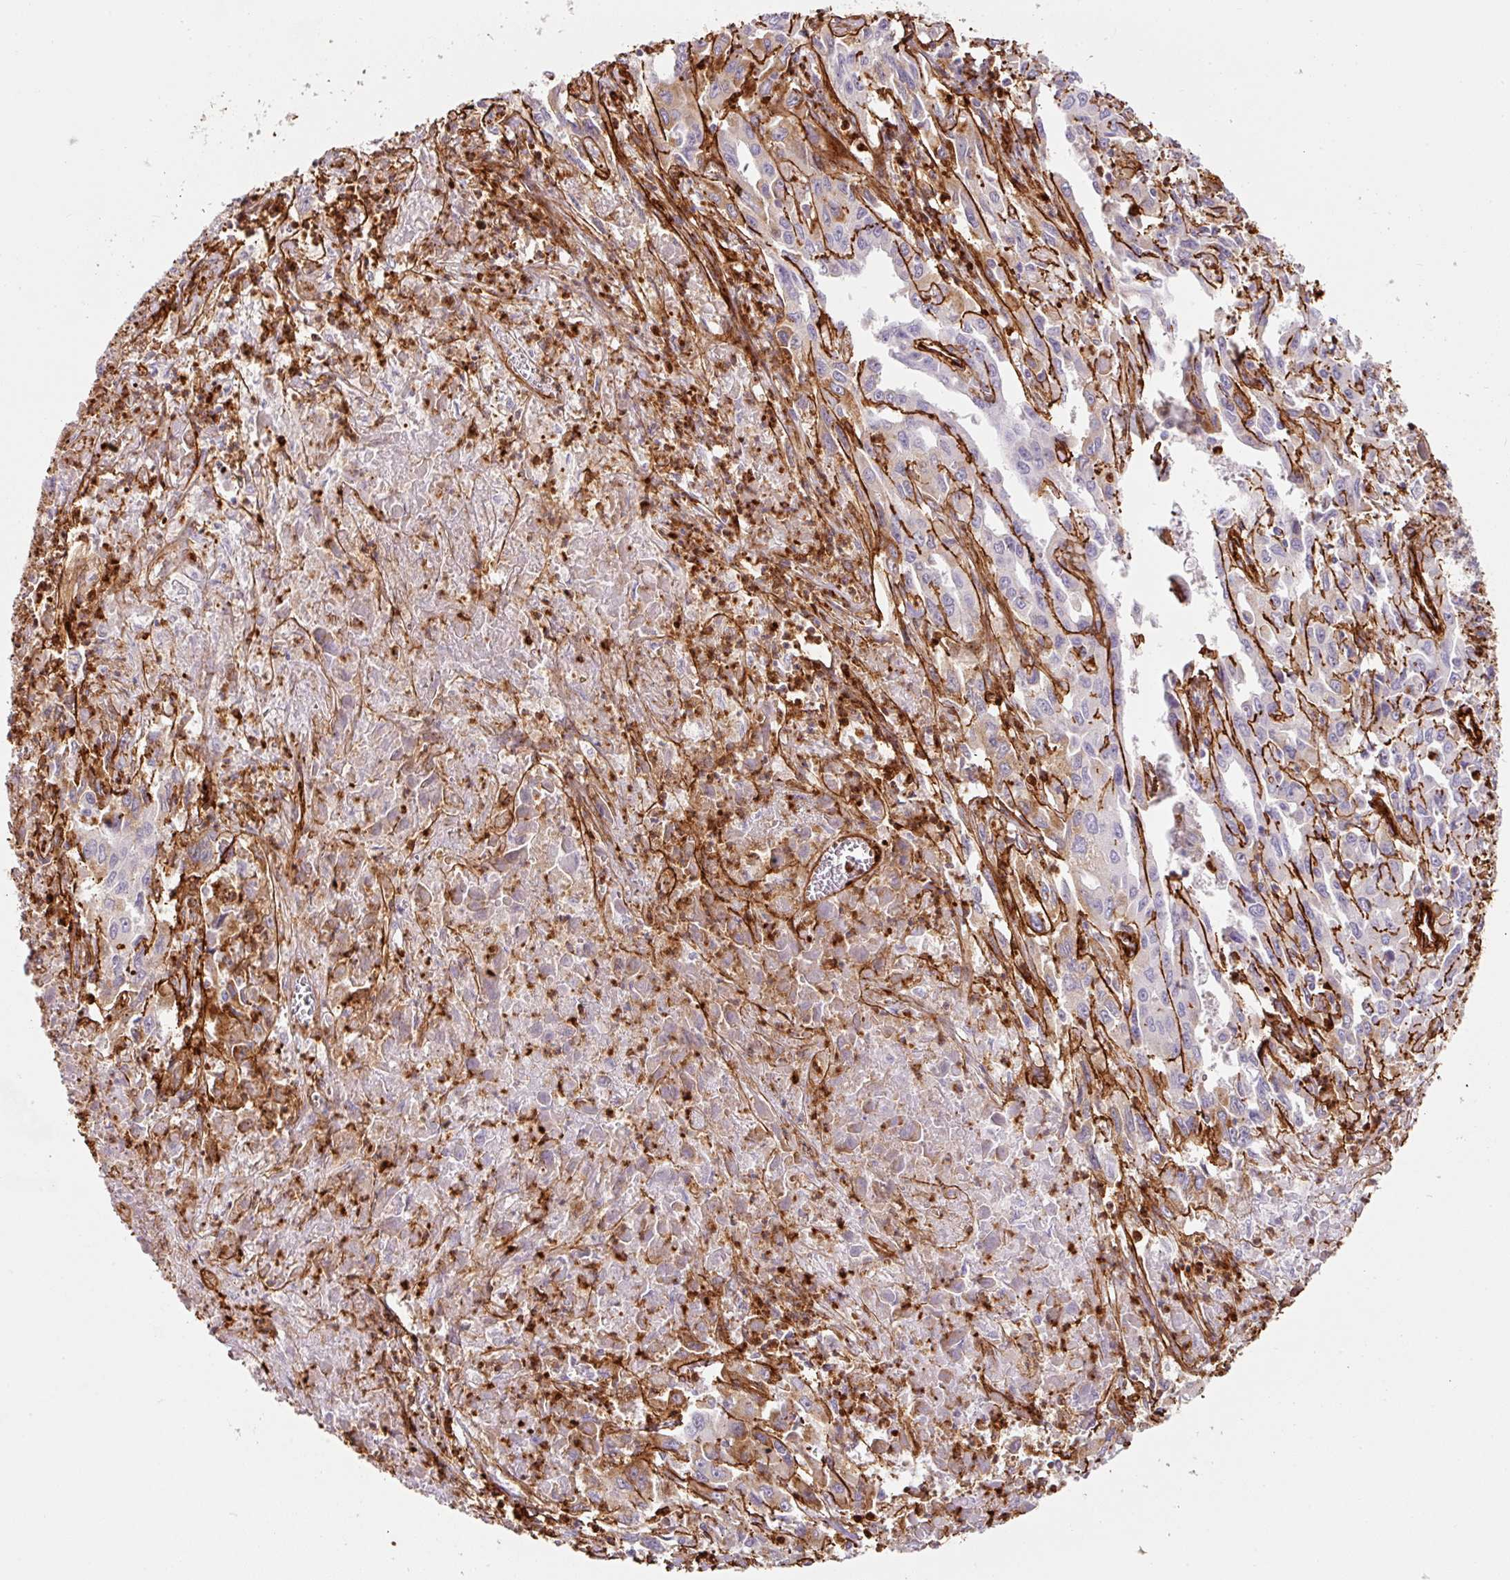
{"staining": {"intensity": "moderate", "quantity": "<25%", "location": "cytoplasmic/membranous"}, "tissue": "liver cancer", "cell_type": "Tumor cells", "image_type": "cancer", "snomed": [{"axis": "morphology", "description": "Carcinoma, Hepatocellular, NOS"}, {"axis": "topography", "description": "Liver"}], "caption": "Tumor cells display low levels of moderate cytoplasmic/membranous positivity in about <25% of cells in human hepatocellular carcinoma (liver).", "gene": "LOXL4", "patient": {"sex": "male", "age": 63}}